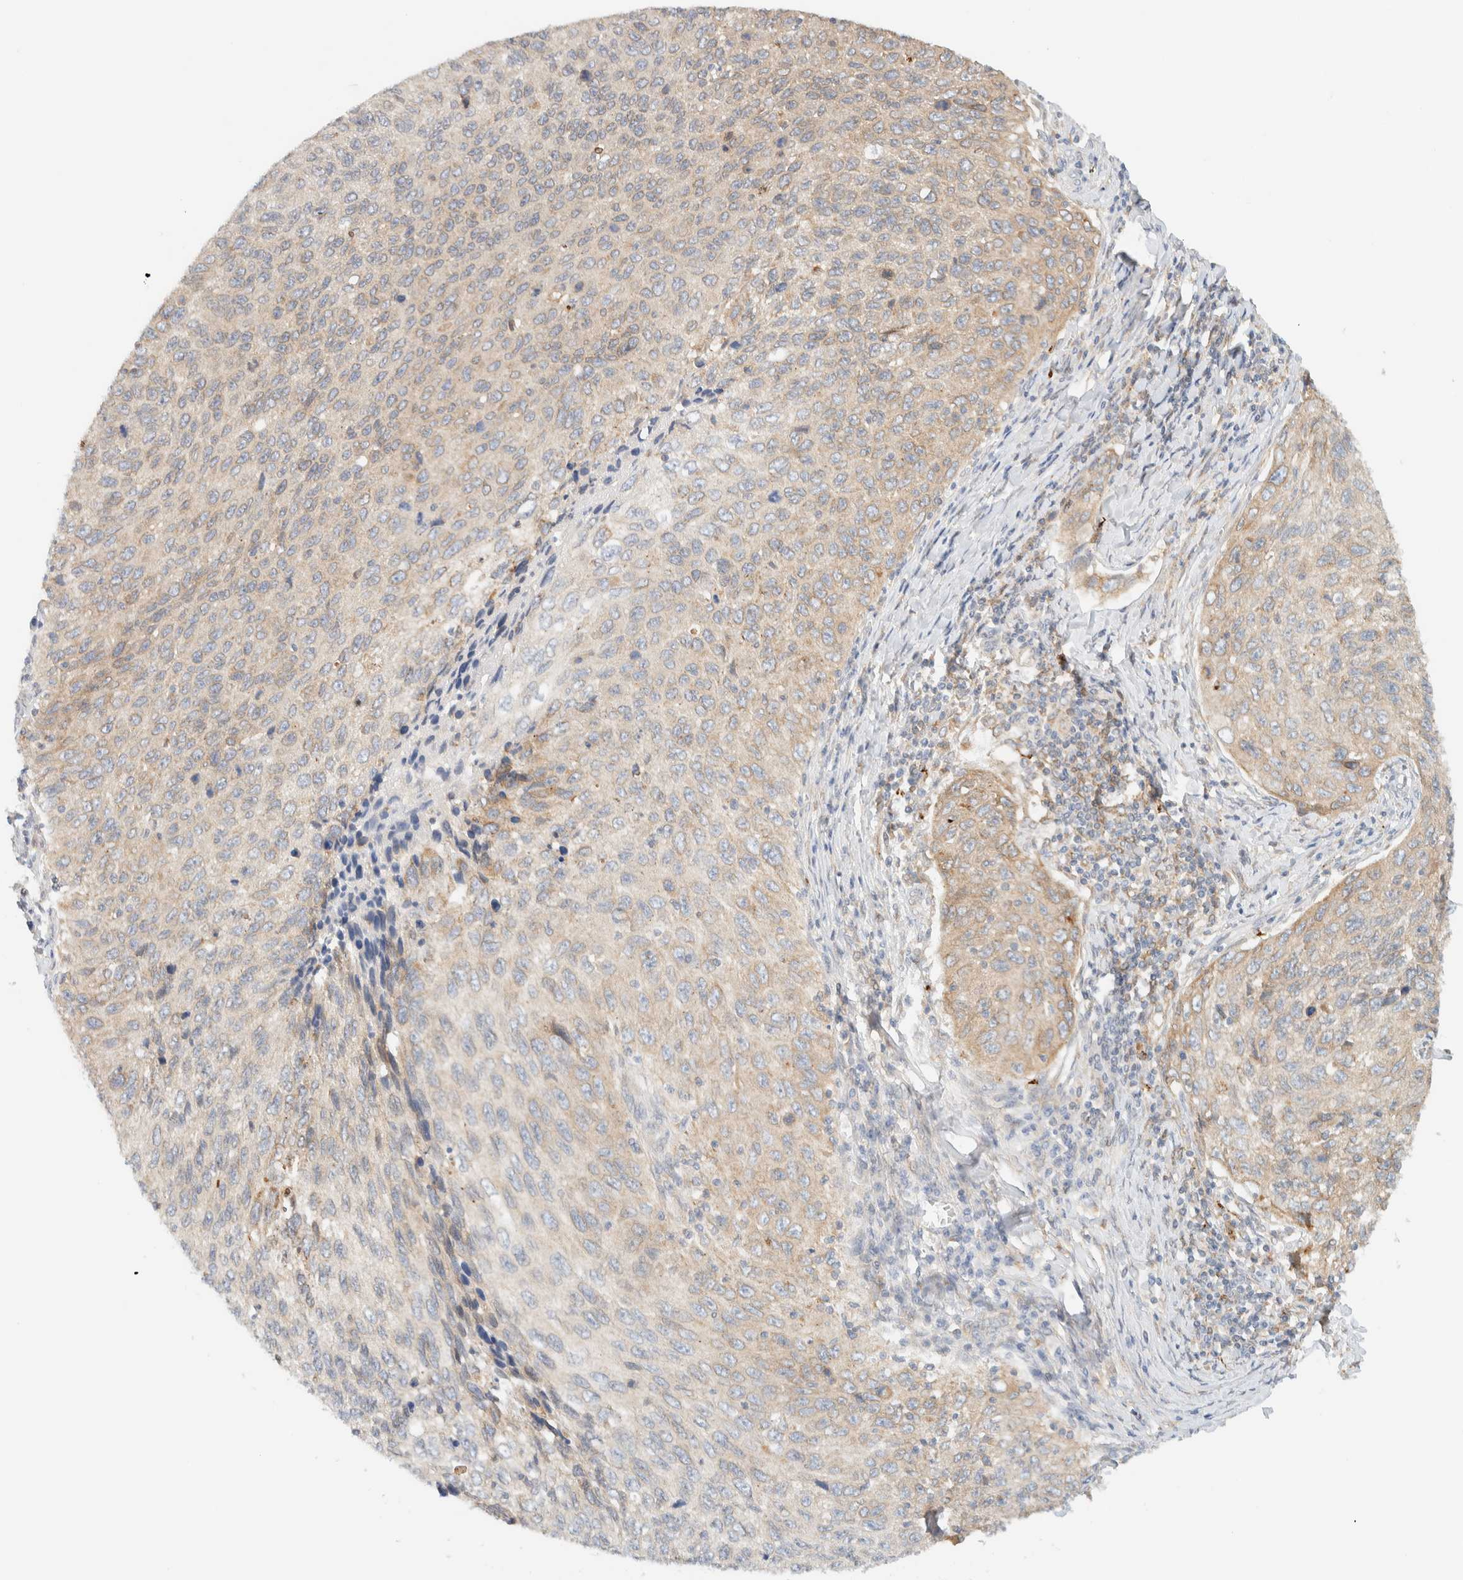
{"staining": {"intensity": "weak", "quantity": ">75%", "location": "cytoplasmic/membranous"}, "tissue": "cervical cancer", "cell_type": "Tumor cells", "image_type": "cancer", "snomed": [{"axis": "morphology", "description": "Squamous cell carcinoma, NOS"}, {"axis": "topography", "description": "Cervix"}], "caption": "A brown stain labels weak cytoplasmic/membranous expression of a protein in human squamous cell carcinoma (cervical) tumor cells. (DAB IHC with brightfield microscopy, high magnification).", "gene": "NT5C", "patient": {"sex": "female", "age": 53}}